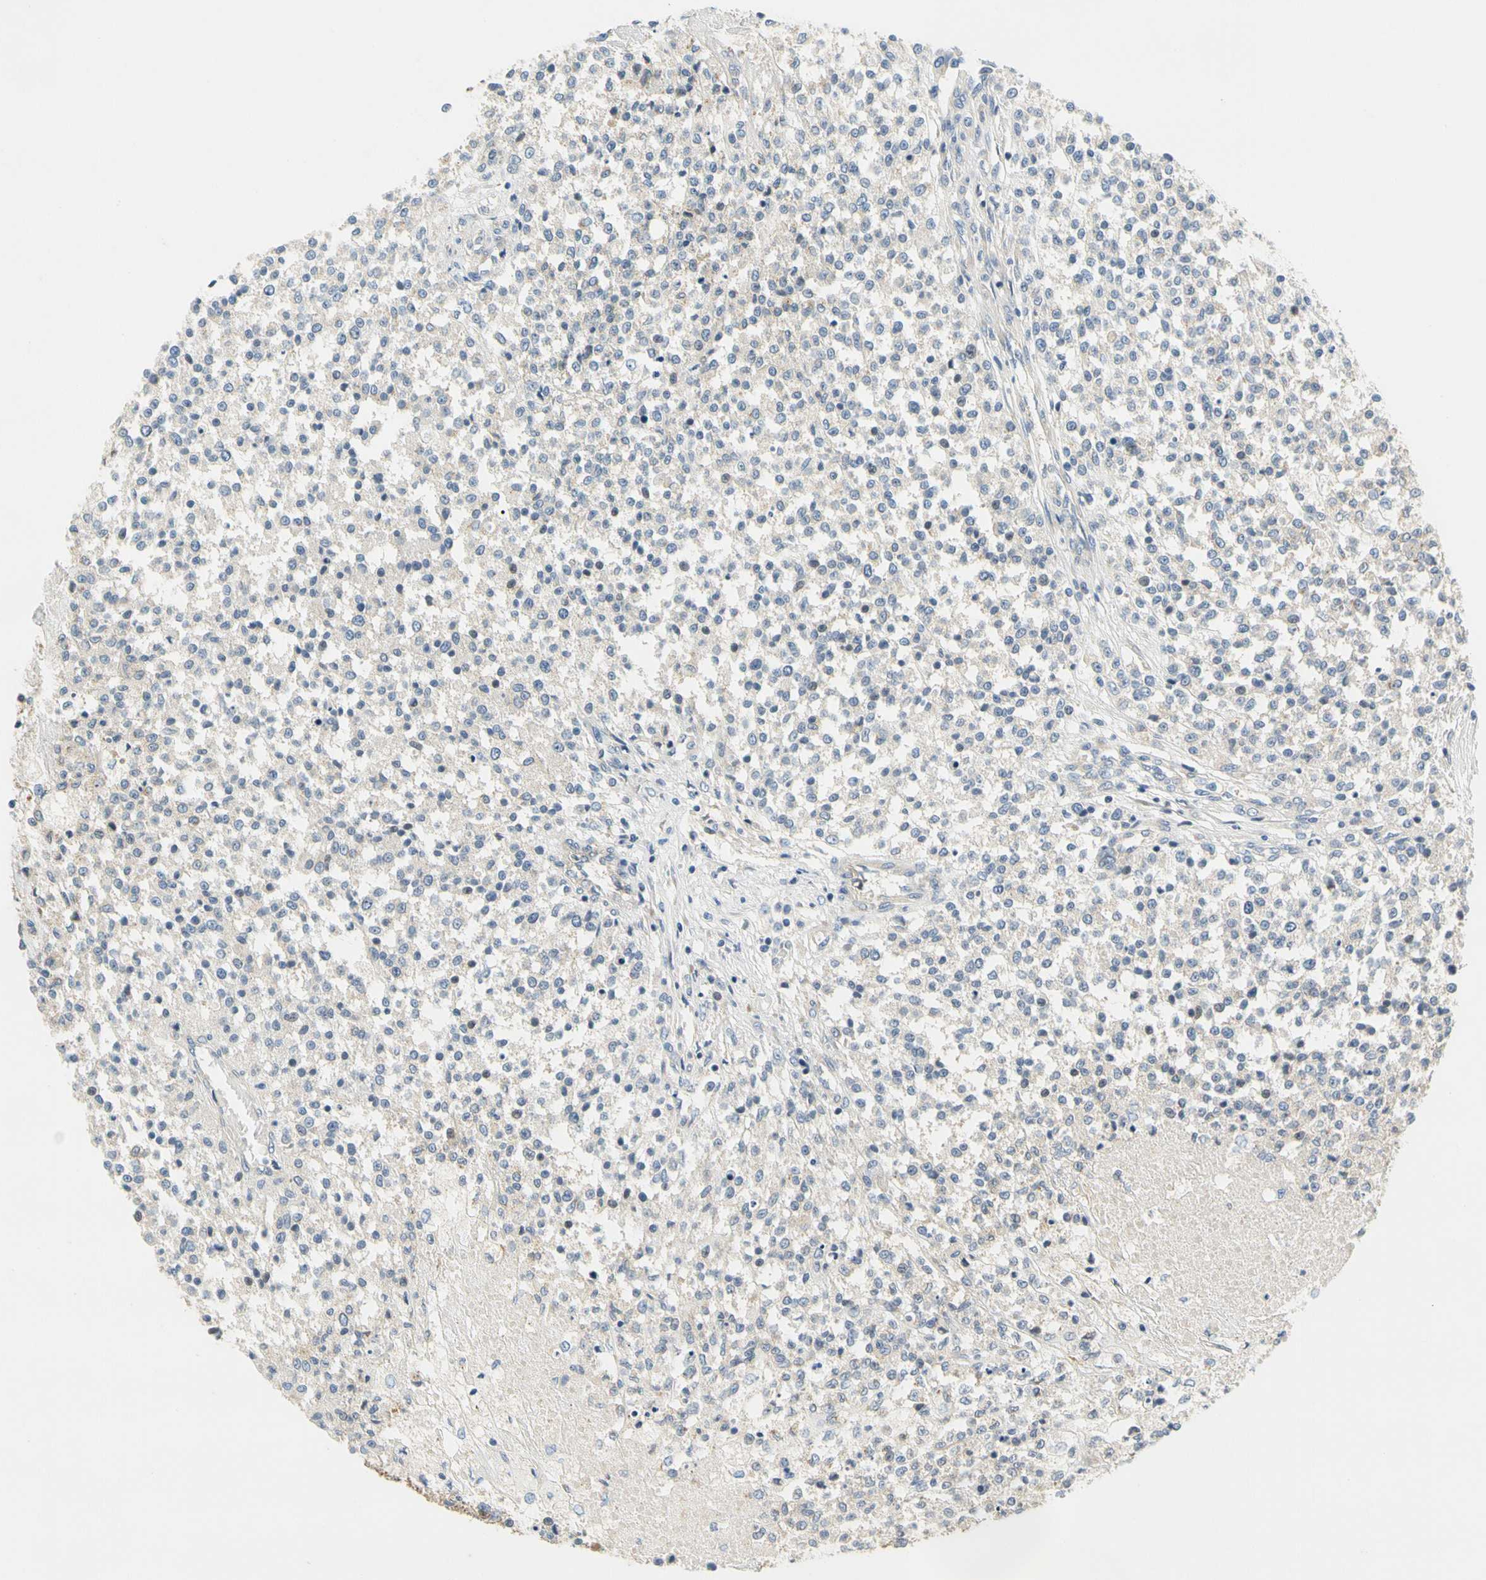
{"staining": {"intensity": "weak", "quantity": "25%-75%", "location": "cytoplasmic/membranous"}, "tissue": "testis cancer", "cell_type": "Tumor cells", "image_type": "cancer", "snomed": [{"axis": "morphology", "description": "Seminoma, NOS"}, {"axis": "topography", "description": "Testis"}], "caption": "Testis cancer stained with DAB (3,3'-diaminobenzidine) IHC shows low levels of weak cytoplasmic/membranous staining in about 25%-75% of tumor cells.", "gene": "LRRC47", "patient": {"sex": "male", "age": 59}}